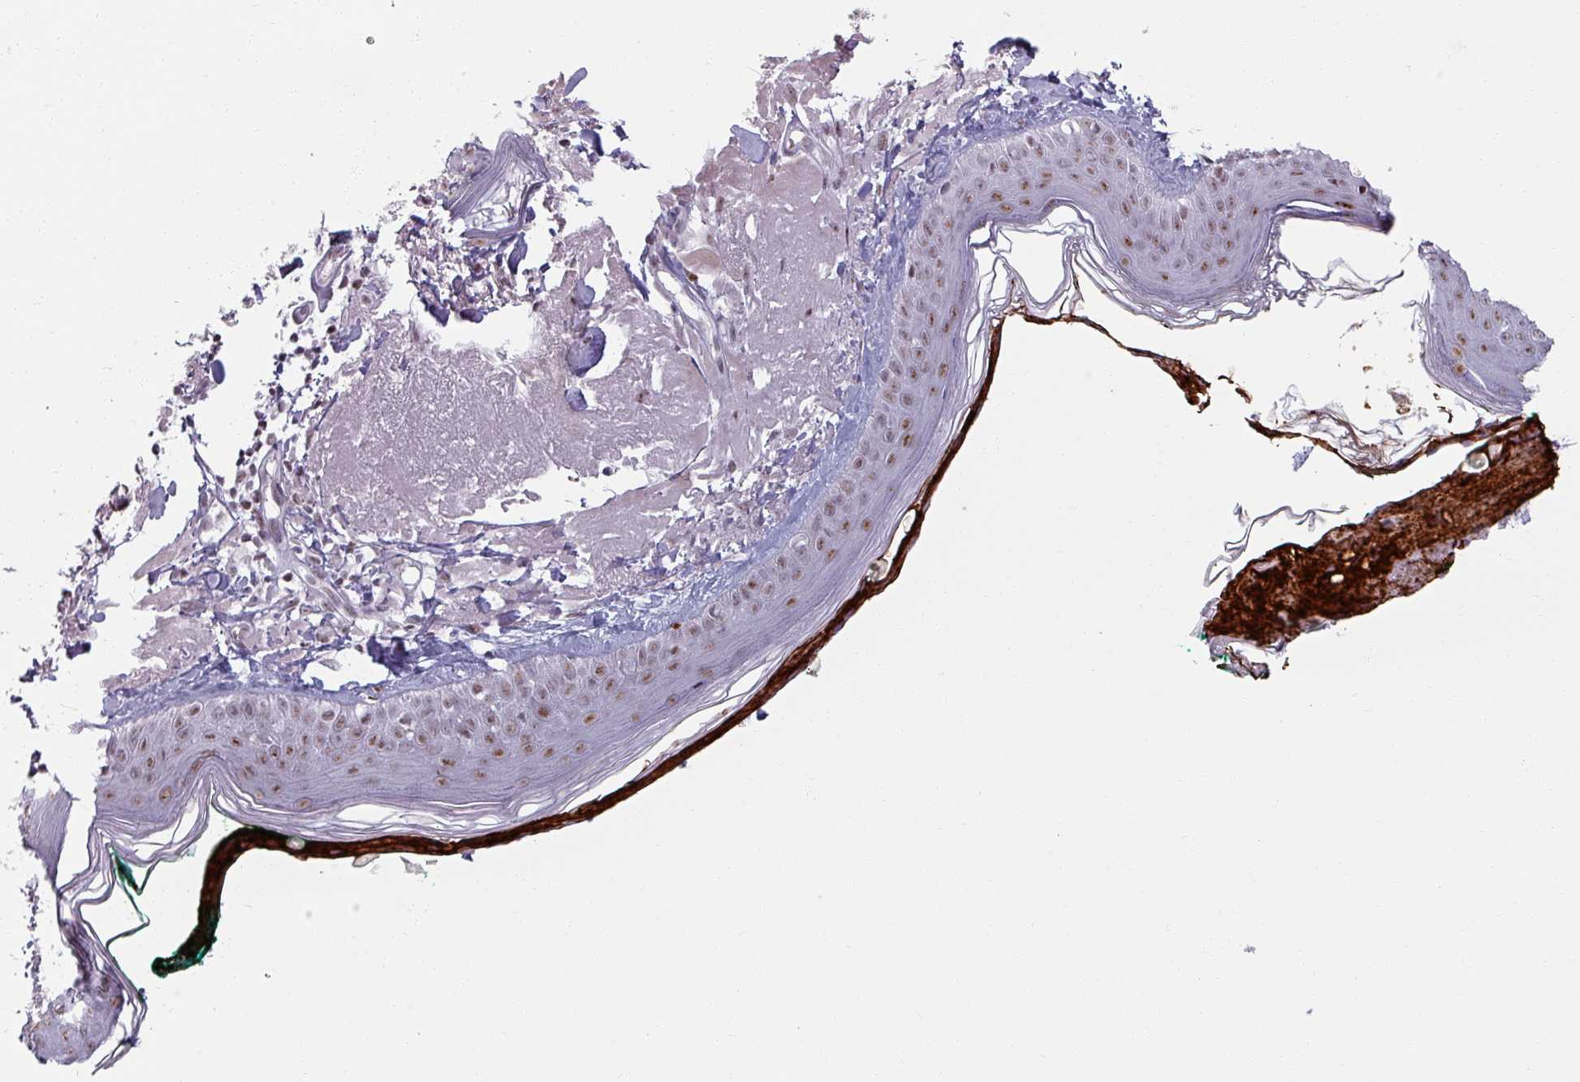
{"staining": {"intensity": "negative", "quantity": "none", "location": "none"}, "tissue": "skin", "cell_type": "Fibroblasts", "image_type": "normal", "snomed": [{"axis": "morphology", "description": "Normal tissue, NOS"}, {"axis": "morphology", "description": "Malignant melanoma, NOS"}, {"axis": "topography", "description": "Skin"}], "caption": "Fibroblasts are negative for brown protein staining in unremarkable skin. The staining was performed using DAB (3,3'-diaminobenzidine) to visualize the protein expression in brown, while the nuclei were stained in blue with hematoxylin (Magnification: 20x).", "gene": "NCOR1", "patient": {"sex": "male", "age": 80}}